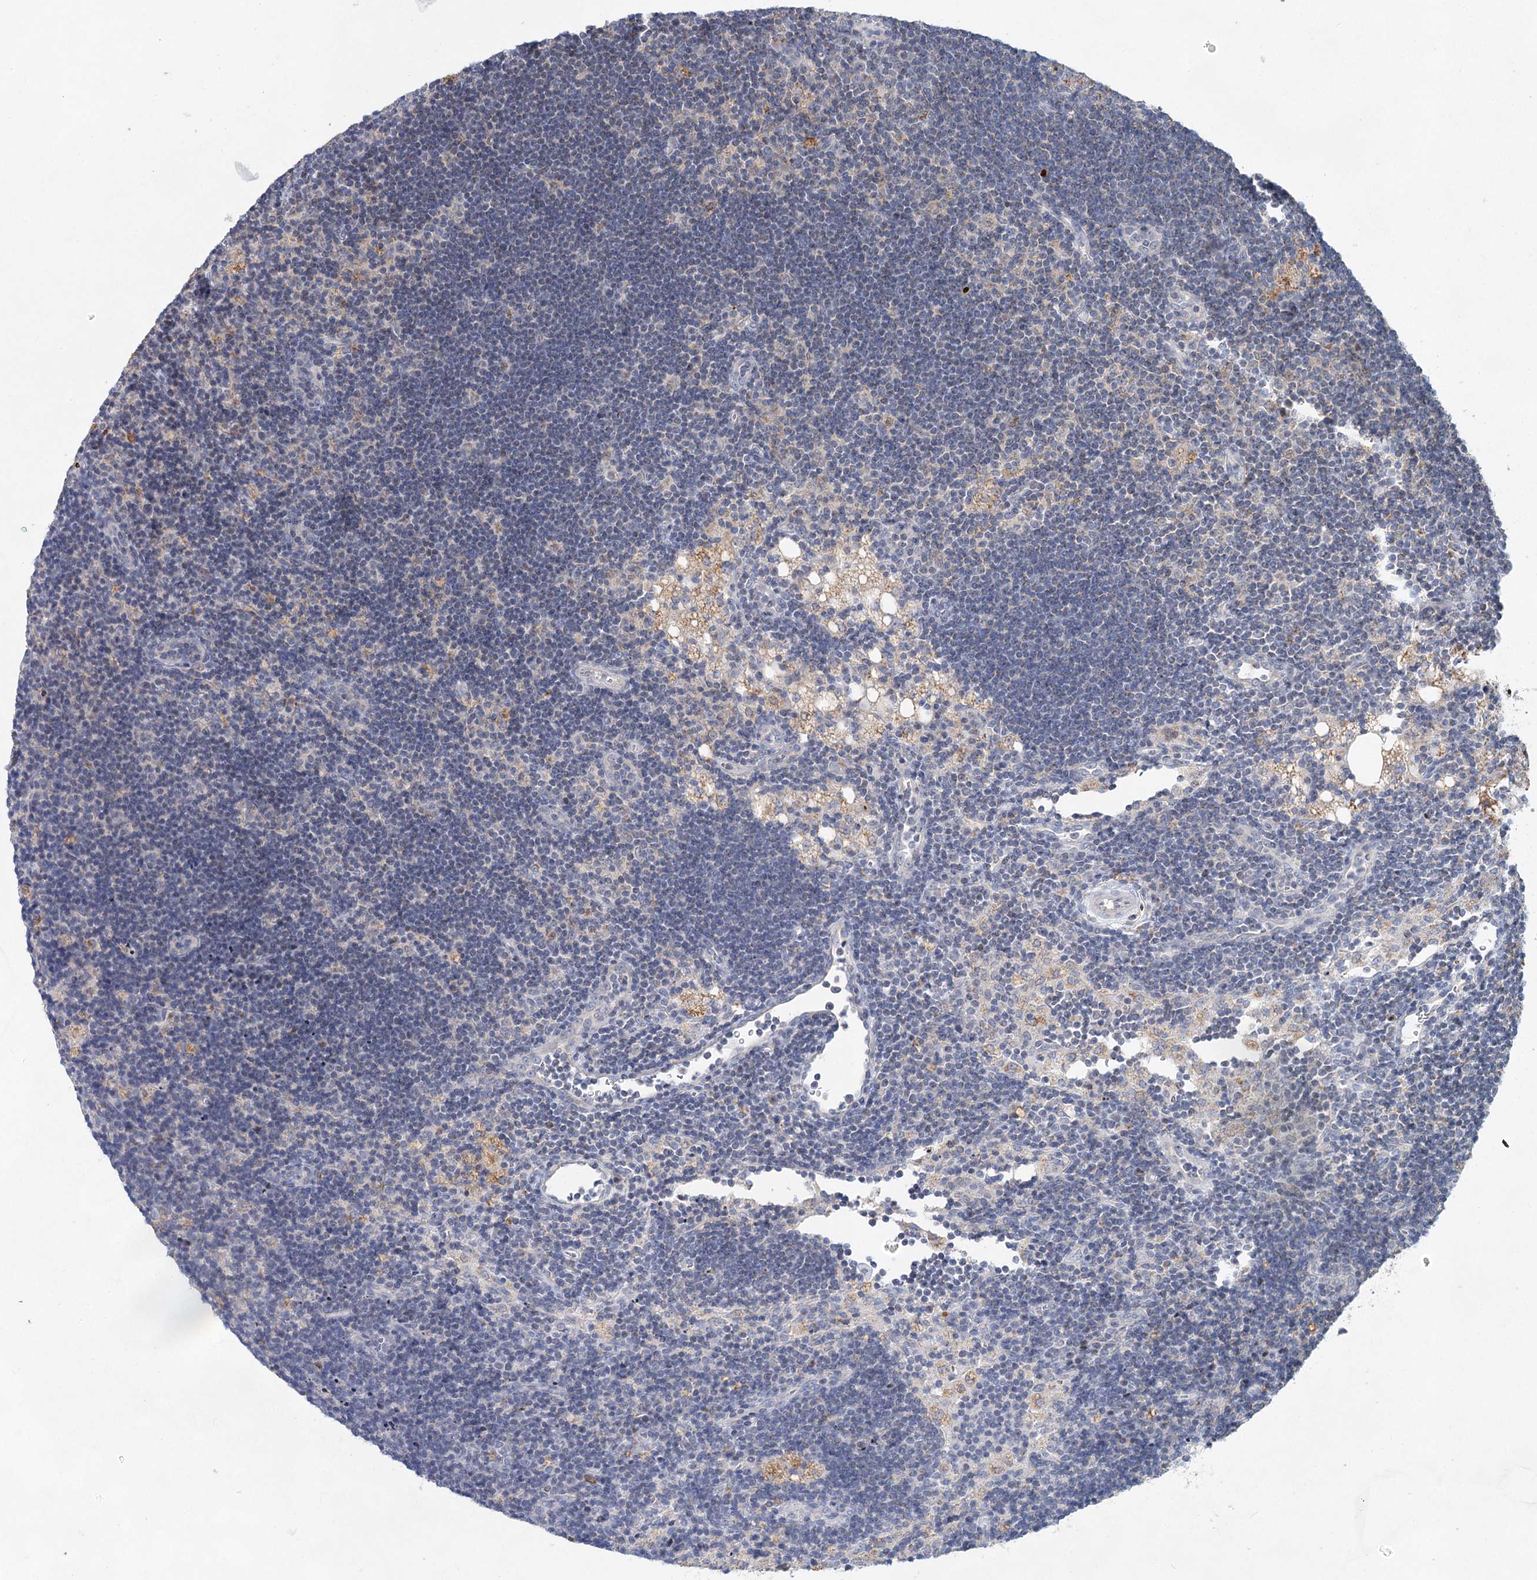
{"staining": {"intensity": "negative", "quantity": "none", "location": "none"}, "tissue": "lymph node", "cell_type": "Germinal center cells", "image_type": "normal", "snomed": [{"axis": "morphology", "description": "Normal tissue, NOS"}, {"axis": "topography", "description": "Lymph node"}], "caption": "Immunohistochemistry (IHC) image of benign lymph node: lymph node stained with DAB exhibits no significant protein expression in germinal center cells. (Stains: DAB (3,3'-diaminobenzidine) immunohistochemistry (IHC) with hematoxylin counter stain, Microscopy: brightfield microscopy at high magnification).", "gene": "XPO6", "patient": {"sex": "male", "age": 24}}